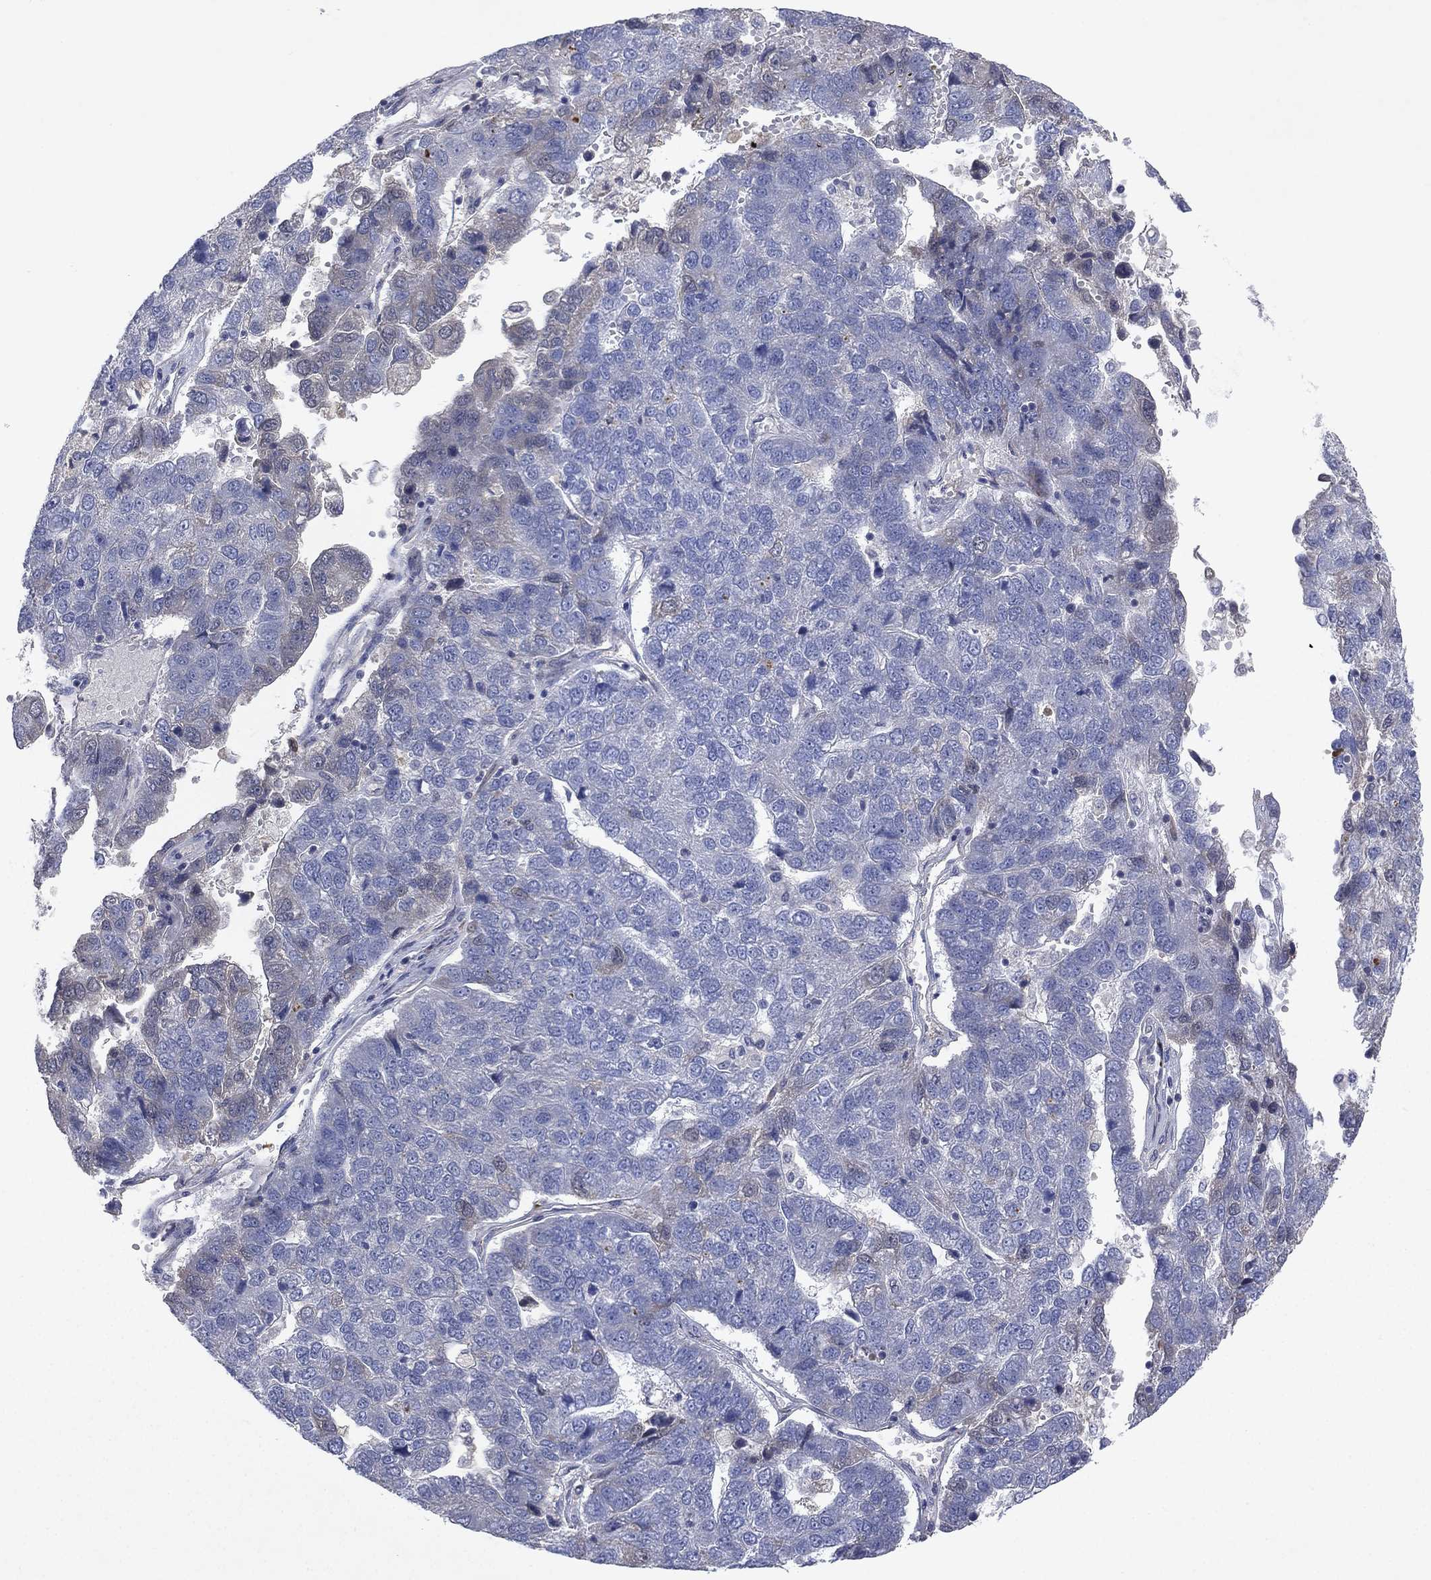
{"staining": {"intensity": "negative", "quantity": "none", "location": "none"}, "tissue": "pancreatic cancer", "cell_type": "Tumor cells", "image_type": "cancer", "snomed": [{"axis": "morphology", "description": "Adenocarcinoma, NOS"}, {"axis": "topography", "description": "Pancreas"}], "caption": "This is an IHC photomicrograph of pancreatic adenocarcinoma. There is no positivity in tumor cells.", "gene": "FLI1", "patient": {"sex": "female", "age": 61}}